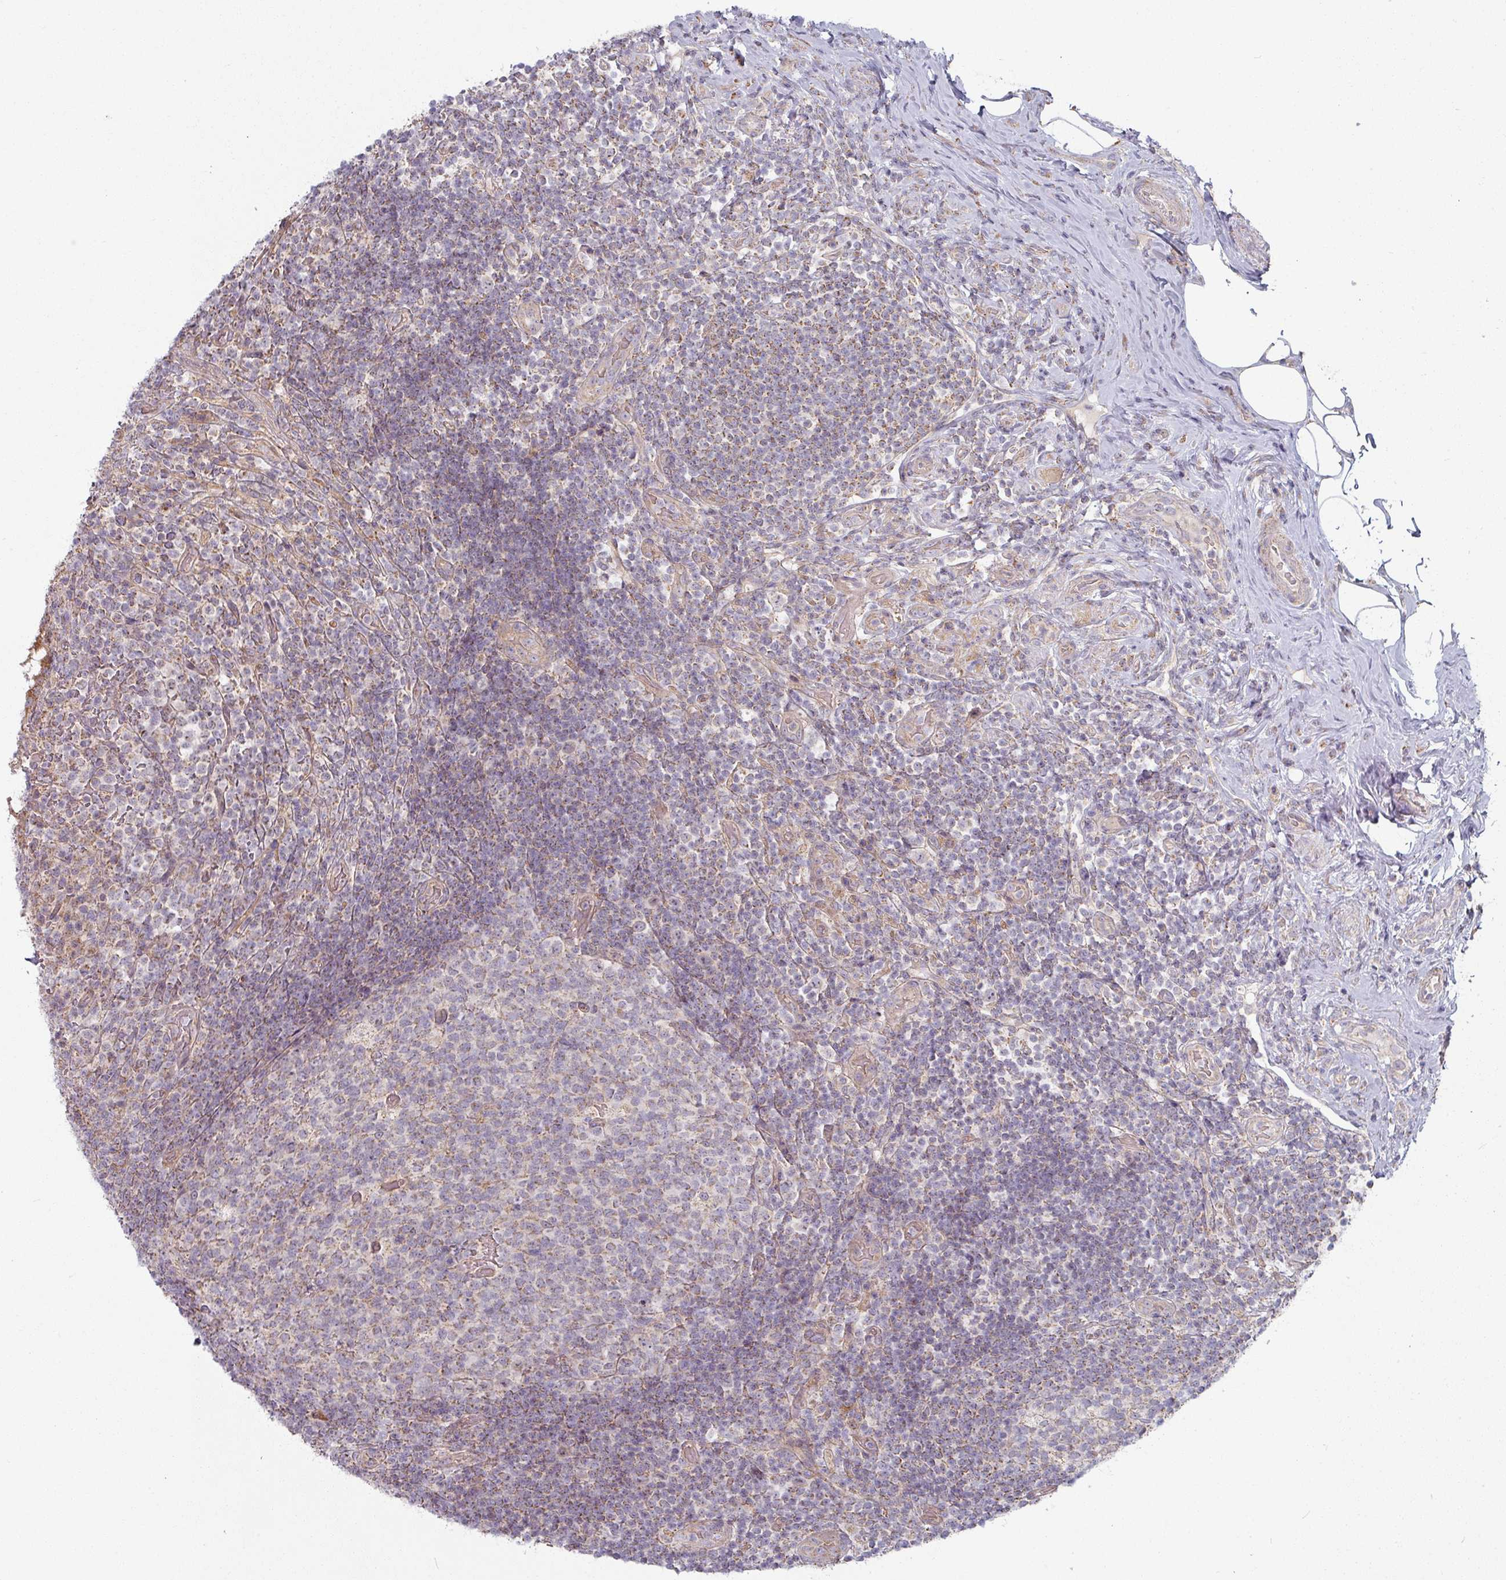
{"staining": {"intensity": "moderate", "quantity": ">75%", "location": "cytoplasmic/membranous"}, "tissue": "appendix", "cell_type": "Glandular cells", "image_type": "normal", "snomed": [{"axis": "morphology", "description": "Normal tissue, NOS"}, {"axis": "topography", "description": "Appendix"}], "caption": "Appendix stained with a brown dye reveals moderate cytoplasmic/membranous positive staining in approximately >75% of glandular cells.", "gene": "PLEKHJ1", "patient": {"sex": "female", "age": 43}}